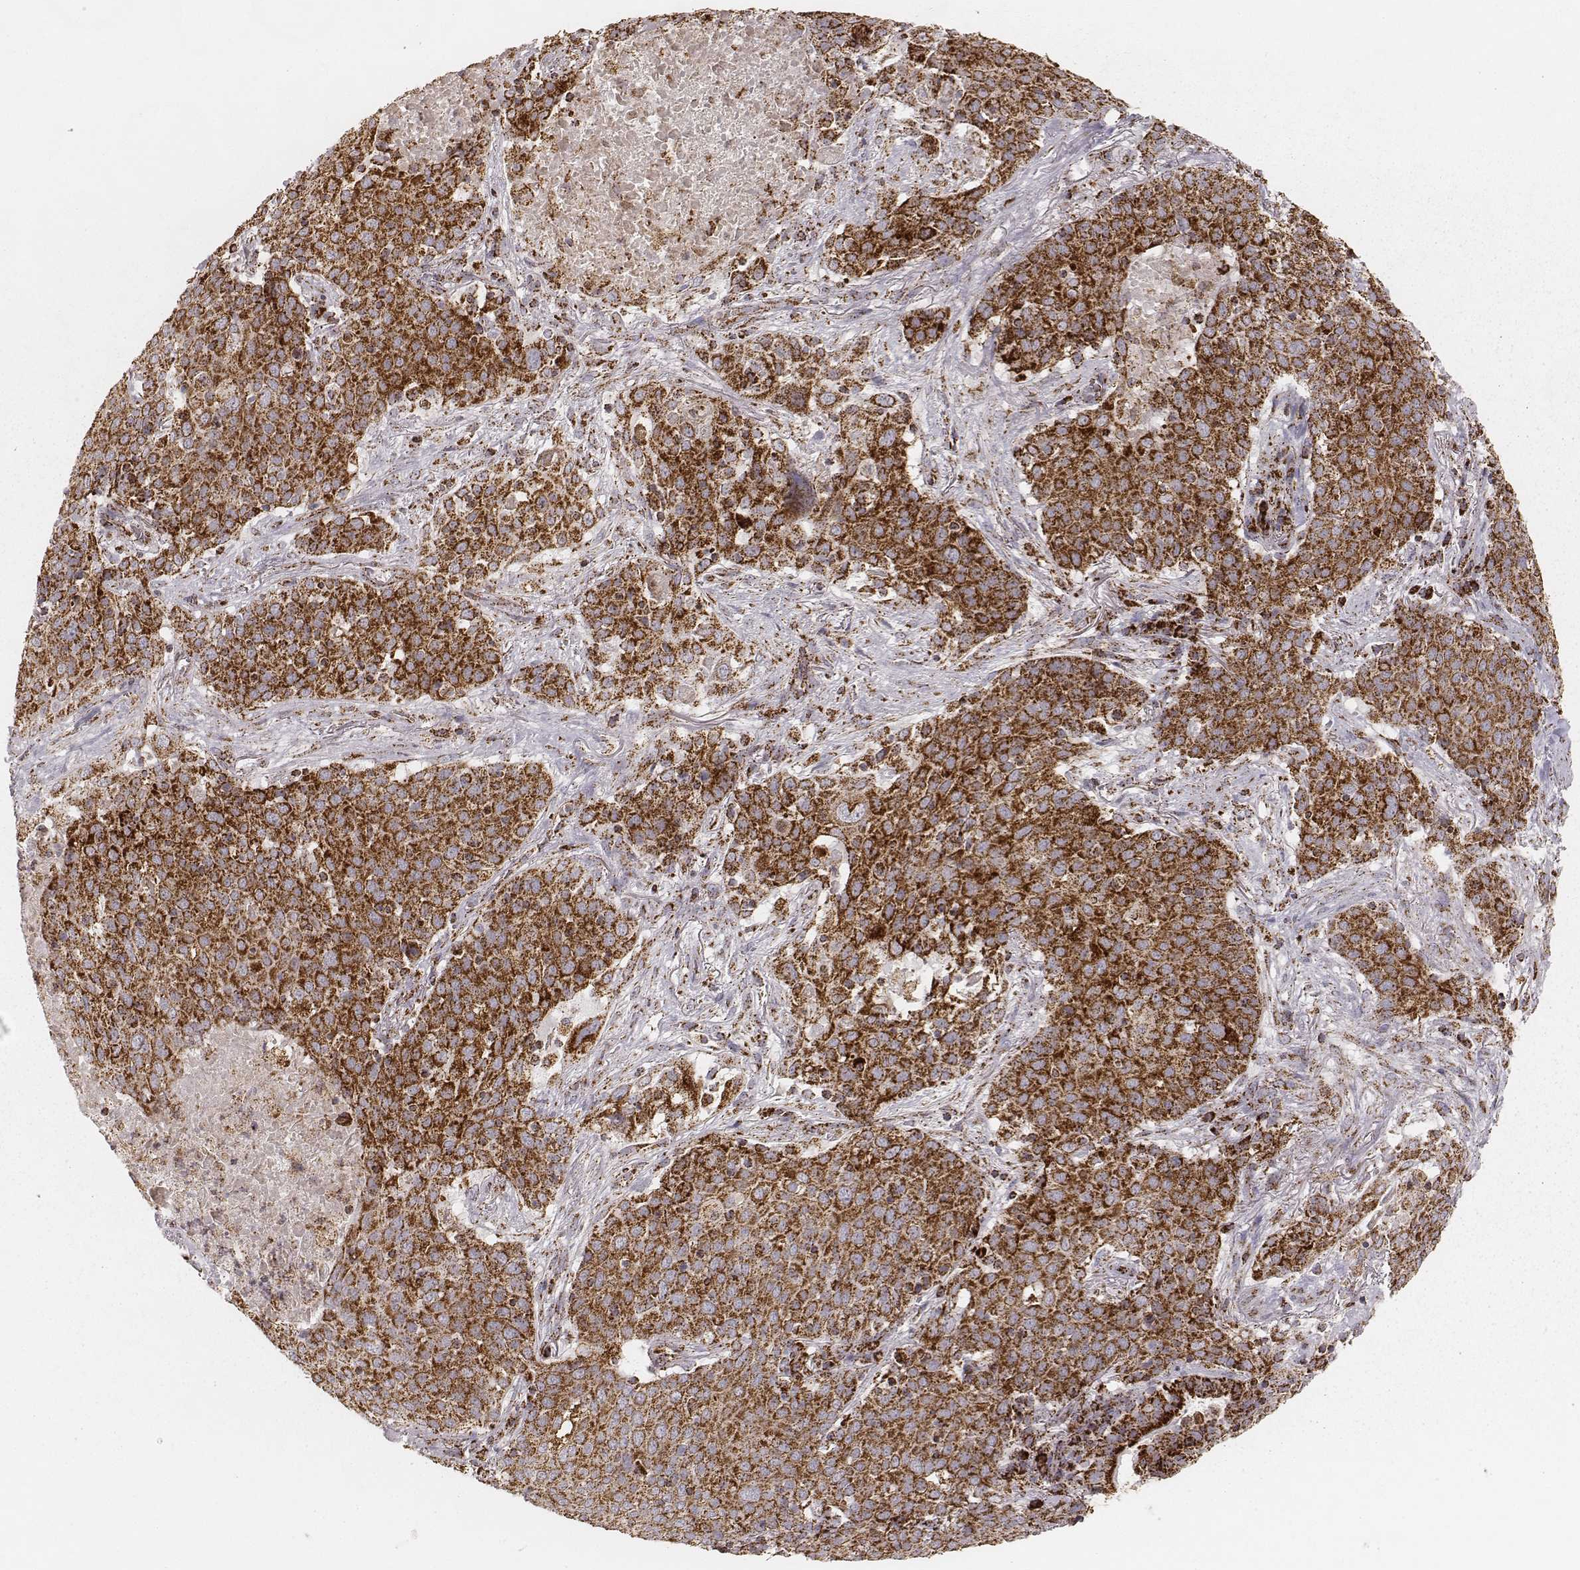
{"staining": {"intensity": "strong", "quantity": ">75%", "location": "cytoplasmic/membranous"}, "tissue": "lung cancer", "cell_type": "Tumor cells", "image_type": "cancer", "snomed": [{"axis": "morphology", "description": "Squamous cell carcinoma, NOS"}, {"axis": "topography", "description": "Lung"}], "caption": "Immunohistochemical staining of human lung squamous cell carcinoma demonstrates high levels of strong cytoplasmic/membranous protein positivity in about >75% of tumor cells. The protein is shown in brown color, while the nuclei are stained blue.", "gene": "CS", "patient": {"sex": "male", "age": 82}}